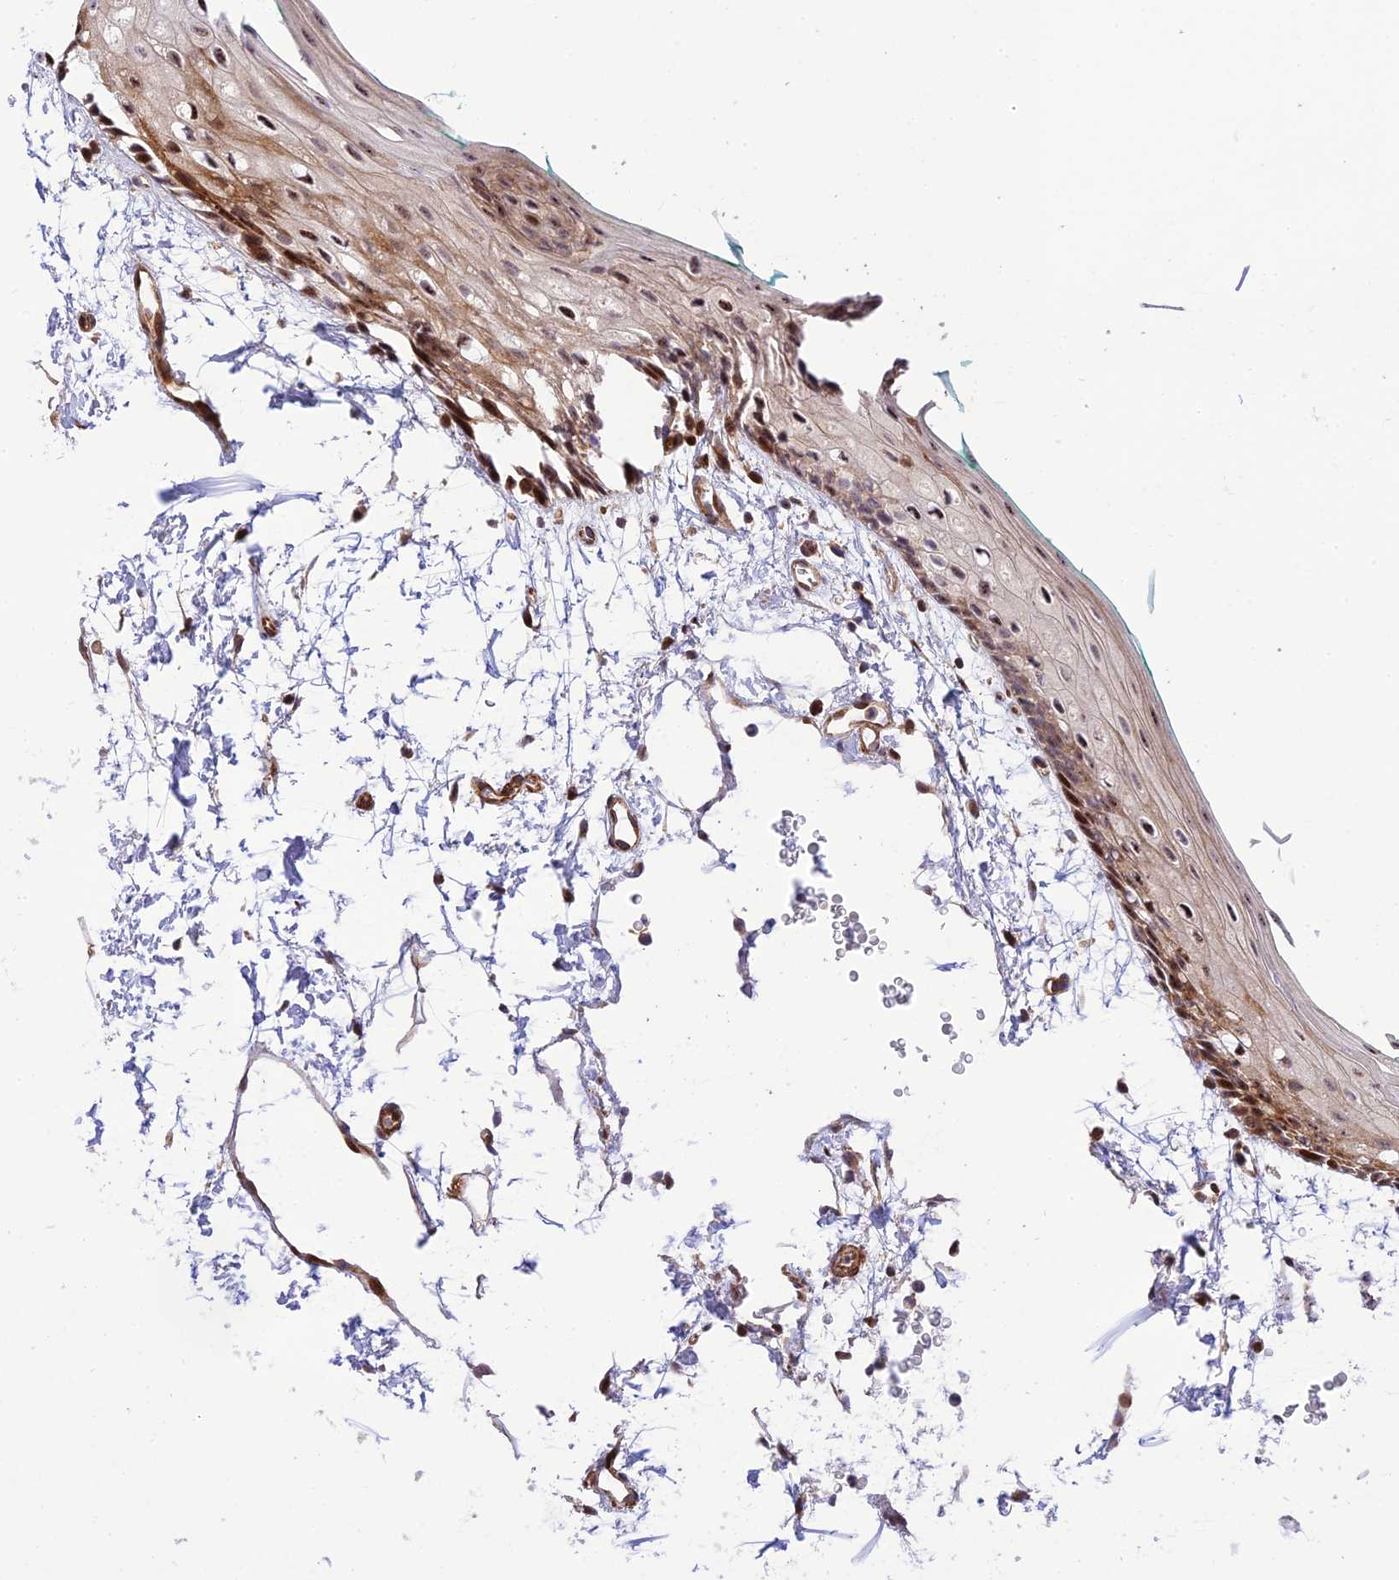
{"staining": {"intensity": "moderate", "quantity": "<25%", "location": "cytoplasmic/membranous,nuclear"}, "tissue": "oral mucosa", "cell_type": "Squamous epithelial cells", "image_type": "normal", "snomed": [{"axis": "morphology", "description": "Normal tissue, NOS"}, {"axis": "topography", "description": "Skeletal muscle"}, {"axis": "topography", "description": "Oral tissue"}, {"axis": "topography", "description": "Peripheral nerve tissue"}], "caption": "This histopathology image exhibits IHC staining of benign human oral mucosa, with low moderate cytoplasmic/membranous,nuclear positivity in approximately <25% of squamous epithelial cells.", "gene": "ZNF584", "patient": {"sex": "female", "age": 84}}